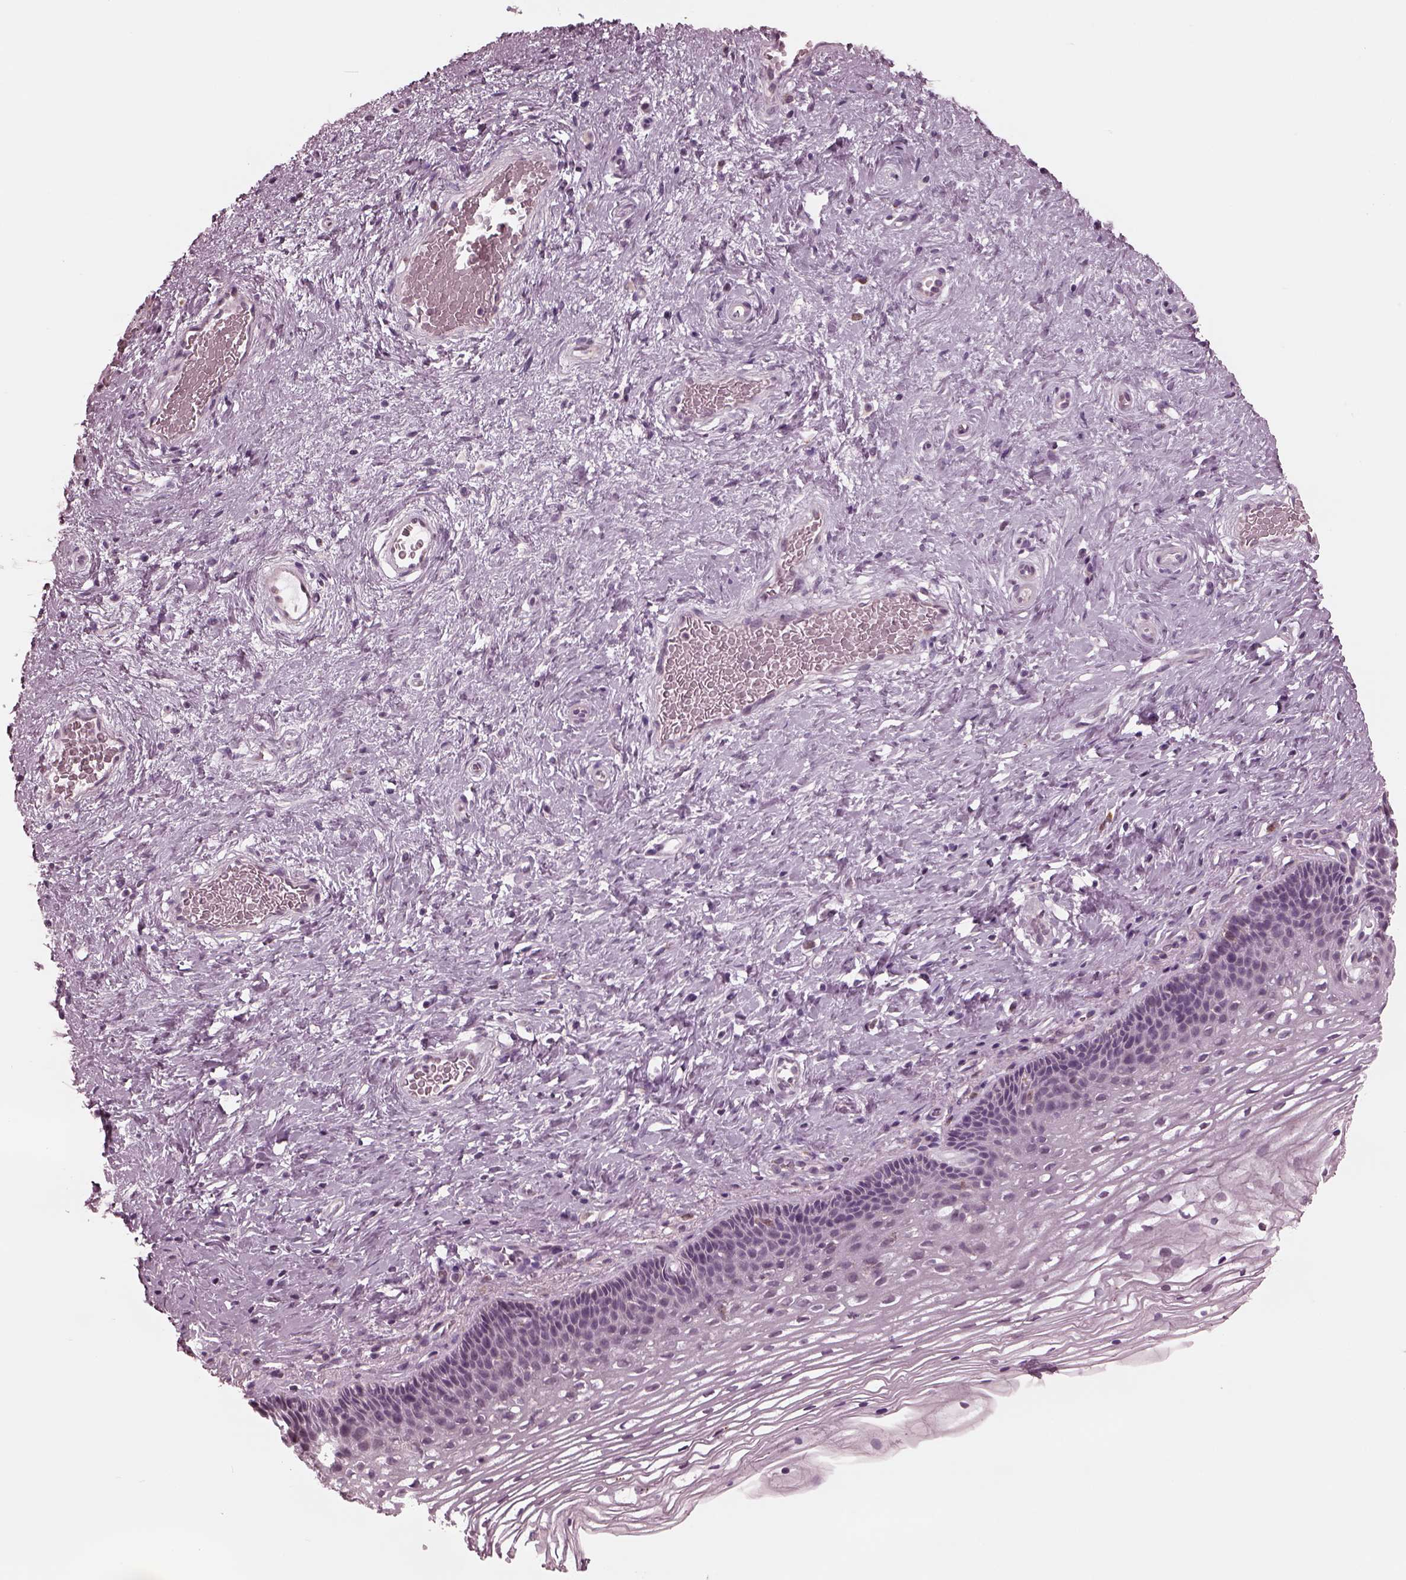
{"staining": {"intensity": "negative", "quantity": "none", "location": "none"}, "tissue": "cervix", "cell_type": "Glandular cells", "image_type": "normal", "snomed": [{"axis": "morphology", "description": "Normal tissue, NOS"}, {"axis": "topography", "description": "Cervix"}], "caption": "Glandular cells are negative for protein expression in normal human cervix. (IHC, brightfield microscopy, high magnification).", "gene": "CELSR3", "patient": {"sex": "female", "age": 34}}